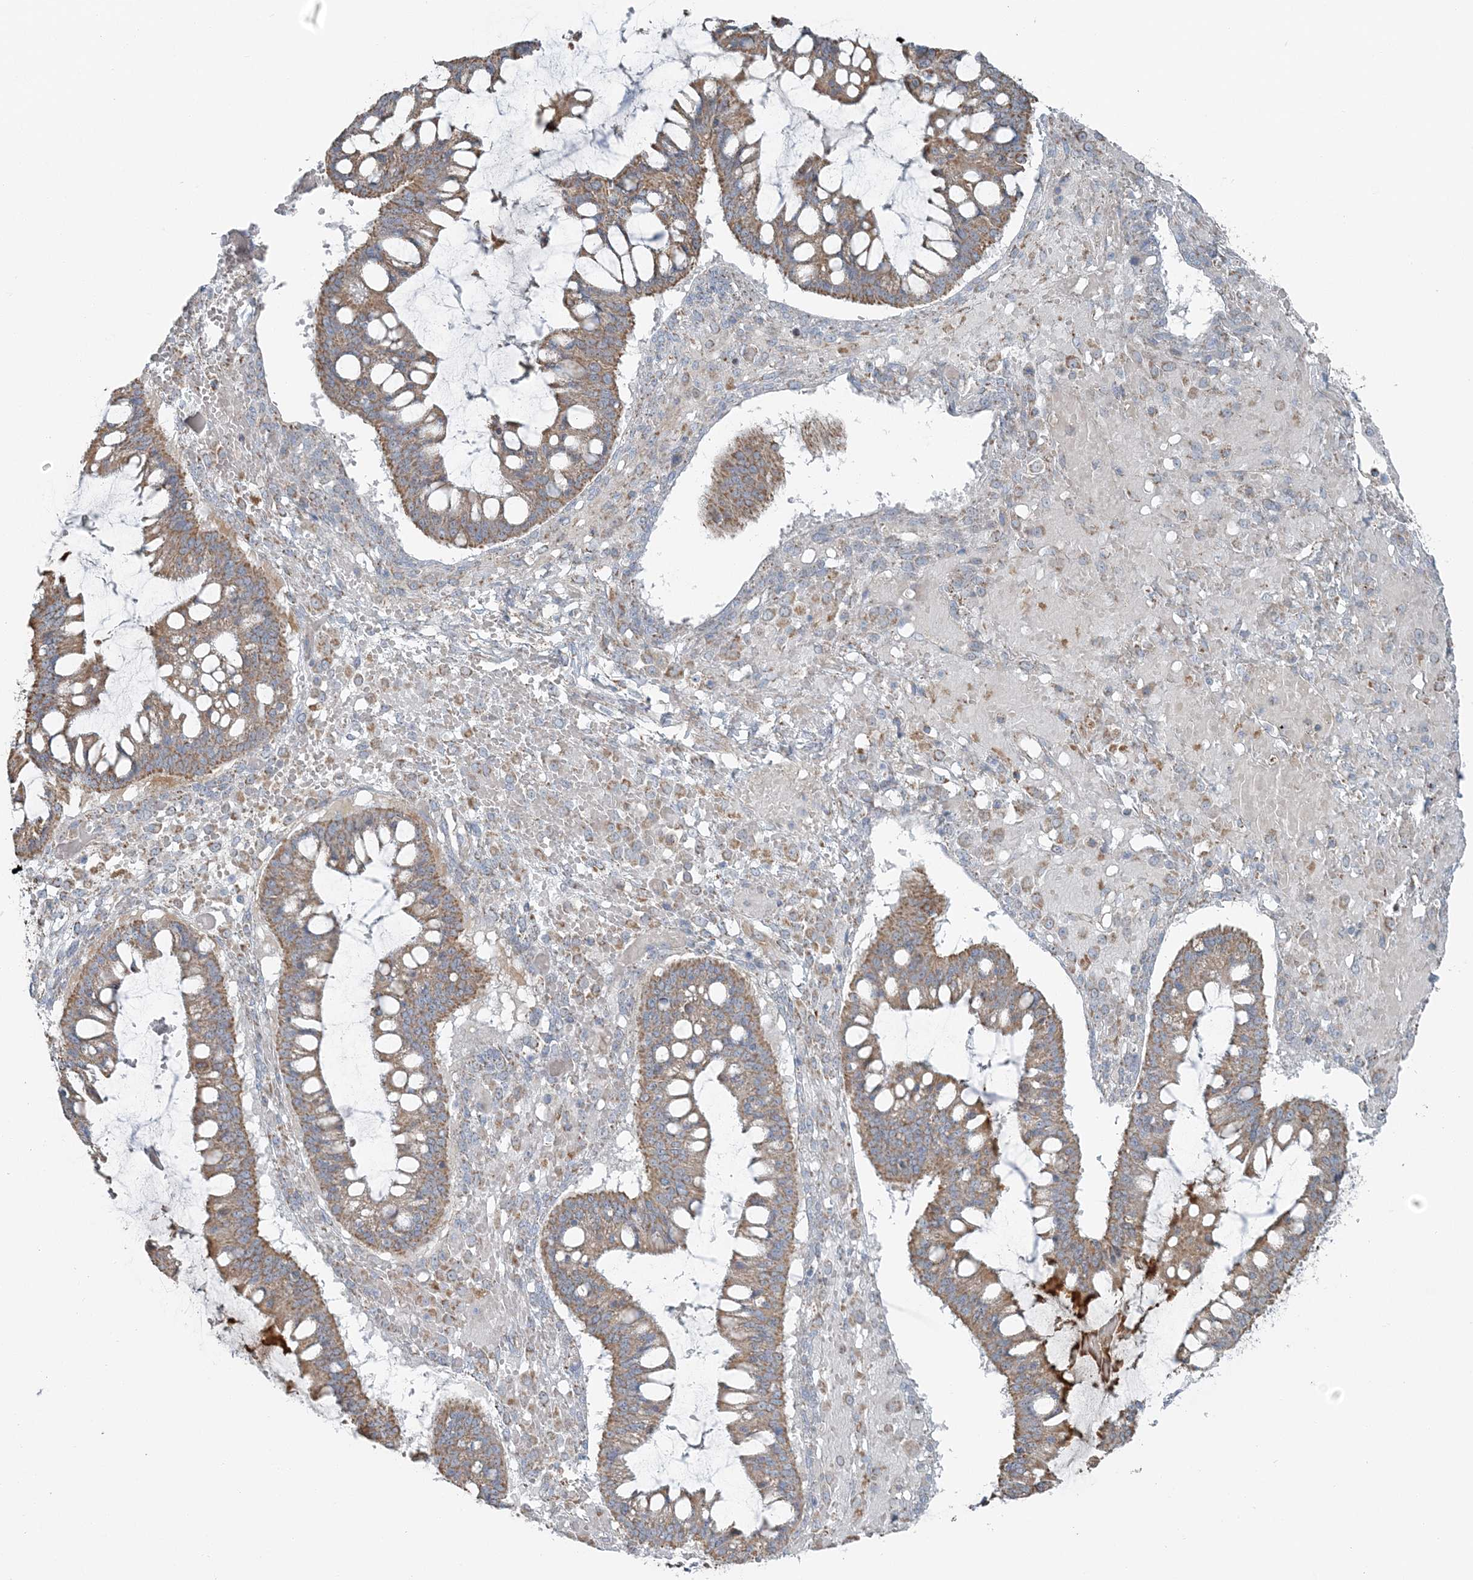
{"staining": {"intensity": "moderate", "quantity": ">75%", "location": "cytoplasmic/membranous"}, "tissue": "ovarian cancer", "cell_type": "Tumor cells", "image_type": "cancer", "snomed": [{"axis": "morphology", "description": "Cystadenocarcinoma, mucinous, NOS"}, {"axis": "topography", "description": "Ovary"}], "caption": "Mucinous cystadenocarcinoma (ovarian) stained with DAB (3,3'-diaminobenzidine) immunohistochemistry (IHC) demonstrates medium levels of moderate cytoplasmic/membranous expression in about >75% of tumor cells.", "gene": "SLC22A16", "patient": {"sex": "female", "age": 73}}